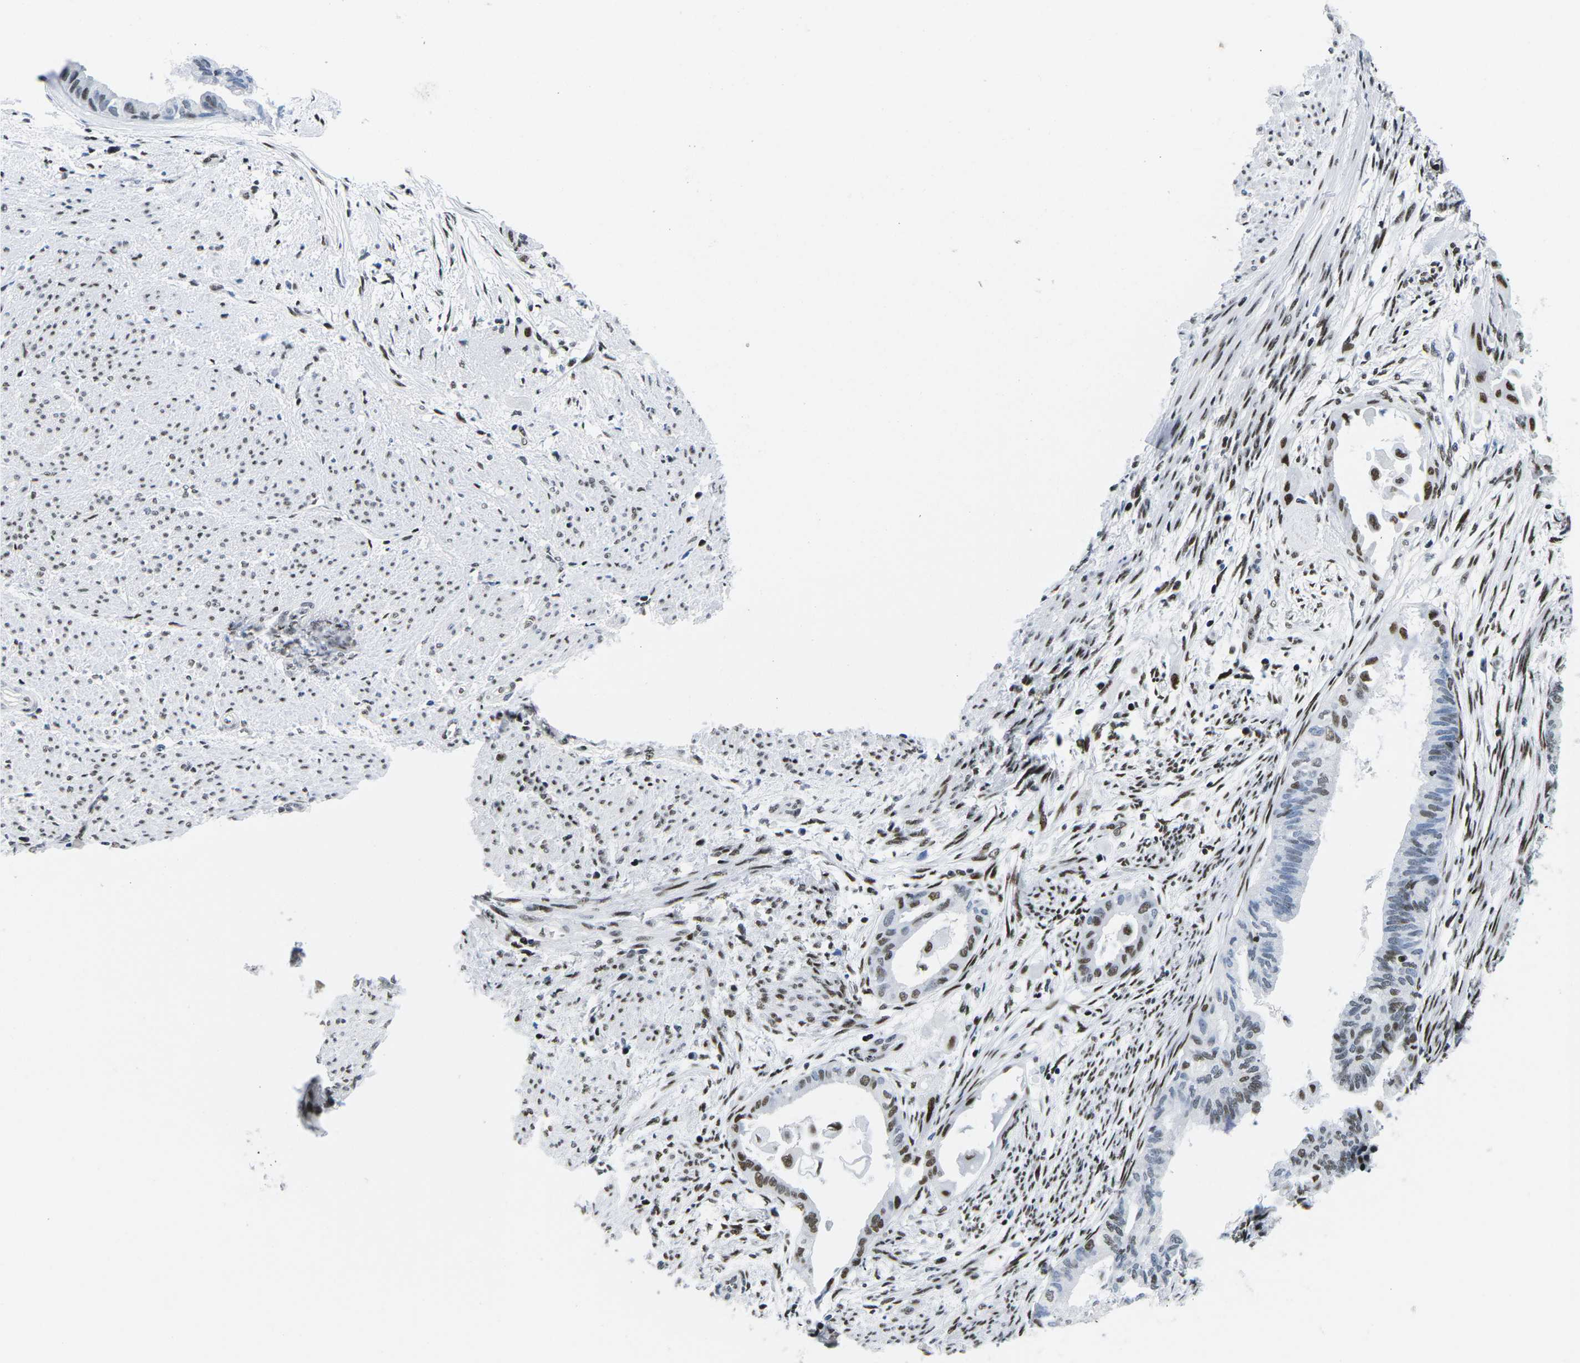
{"staining": {"intensity": "moderate", "quantity": "25%-75%", "location": "nuclear"}, "tissue": "cervical cancer", "cell_type": "Tumor cells", "image_type": "cancer", "snomed": [{"axis": "morphology", "description": "Normal tissue, NOS"}, {"axis": "morphology", "description": "Adenocarcinoma, NOS"}, {"axis": "topography", "description": "Cervix"}, {"axis": "topography", "description": "Endometrium"}], "caption": "Immunohistochemistry (IHC) histopathology image of neoplastic tissue: cervical adenocarcinoma stained using immunohistochemistry shows medium levels of moderate protein expression localized specifically in the nuclear of tumor cells, appearing as a nuclear brown color.", "gene": "ATF1", "patient": {"sex": "female", "age": 86}}